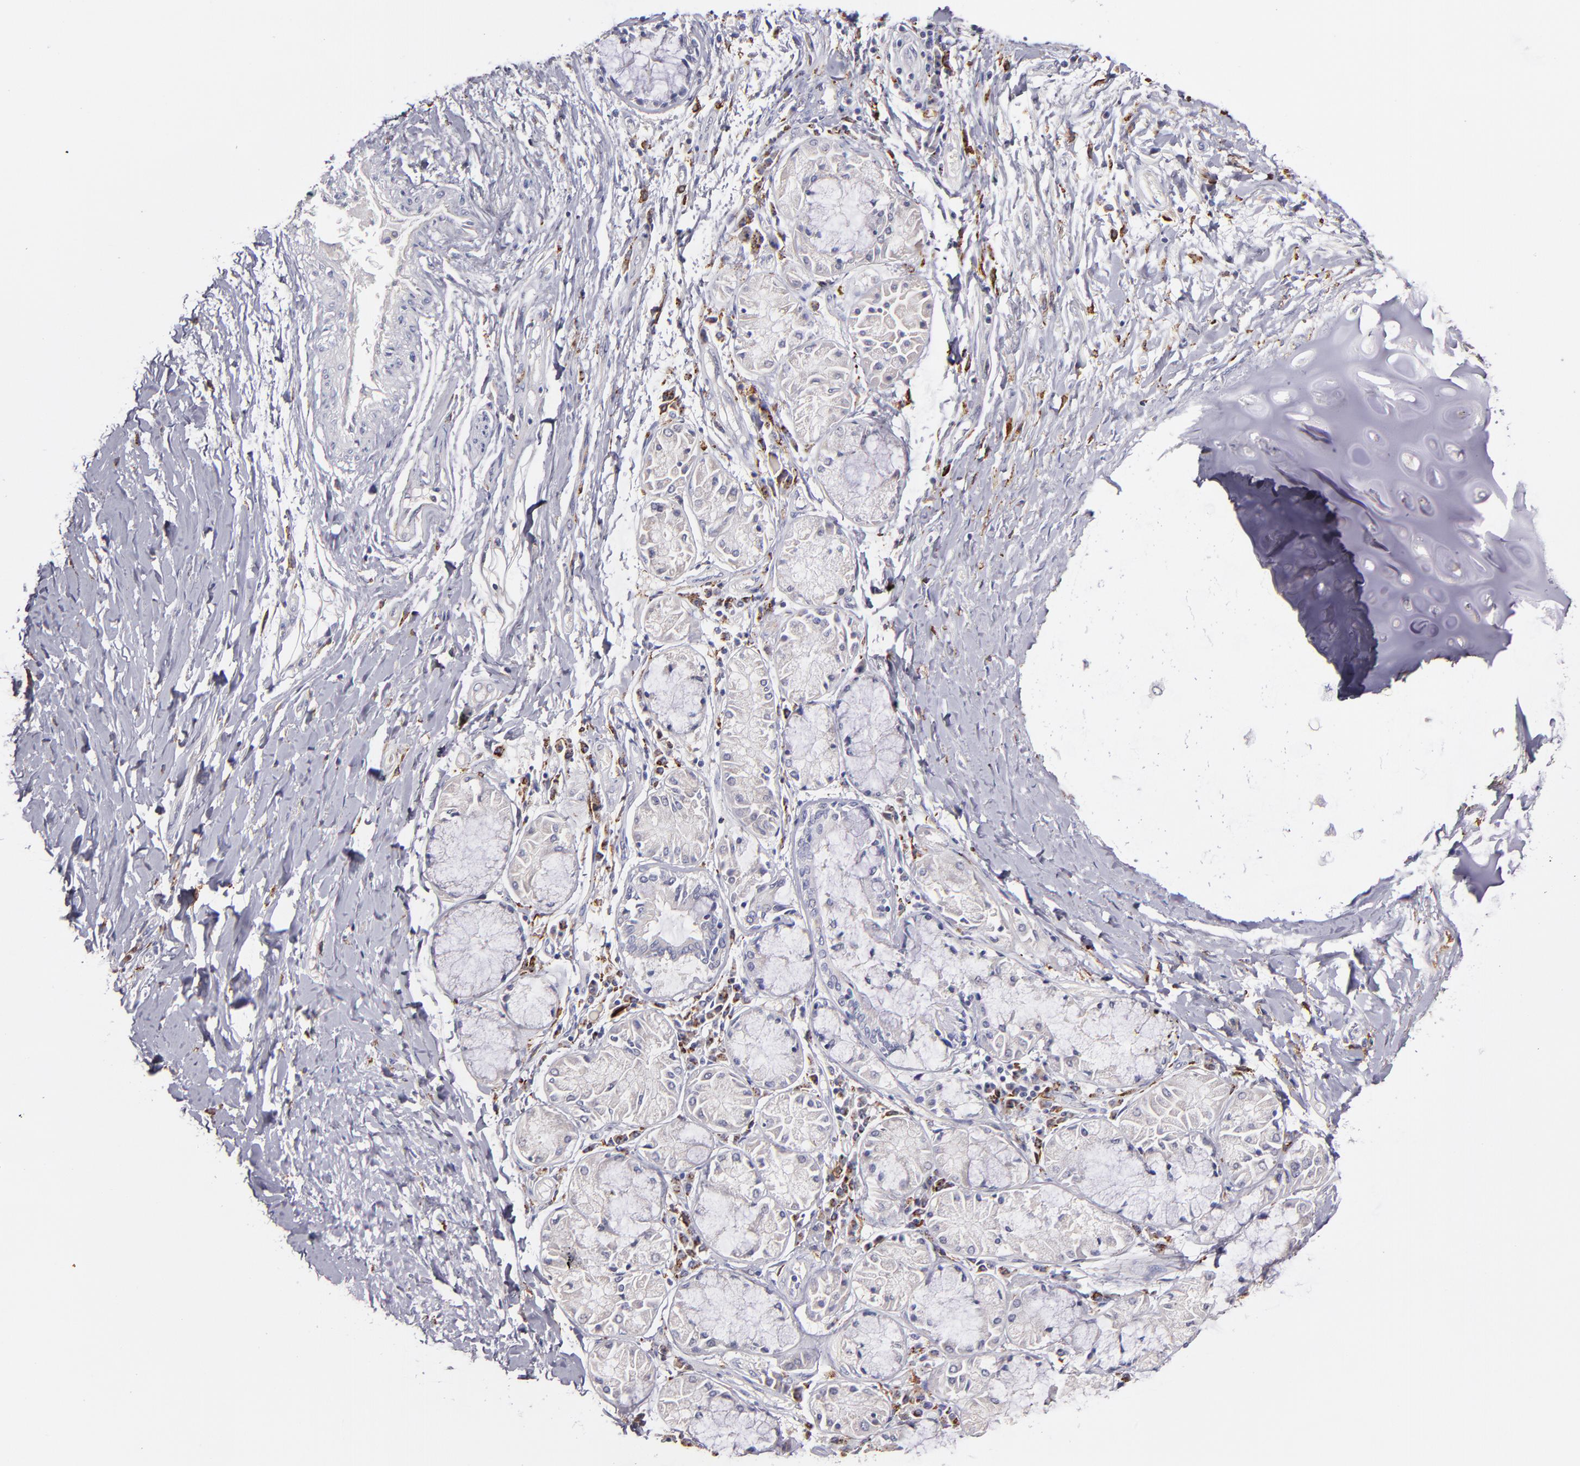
{"staining": {"intensity": "negative", "quantity": "none", "location": "none"}, "tissue": "bronchus", "cell_type": "Respiratory epithelial cells", "image_type": "normal", "snomed": [{"axis": "morphology", "description": "Normal tissue, NOS"}, {"axis": "topography", "description": "Cartilage tissue"}, {"axis": "topography", "description": "Bronchus"}, {"axis": "topography", "description": "Lung"}], "caption": "IHC photomicrograph of unremarkable bronchus: human bronchus stained with DAB (3,3'-diaminobenzidine) demonstrates no significant protein expression in respiratory epithelial cells.", "gene": "GLDC", "patient": {"sex": "female", "age": 49}}